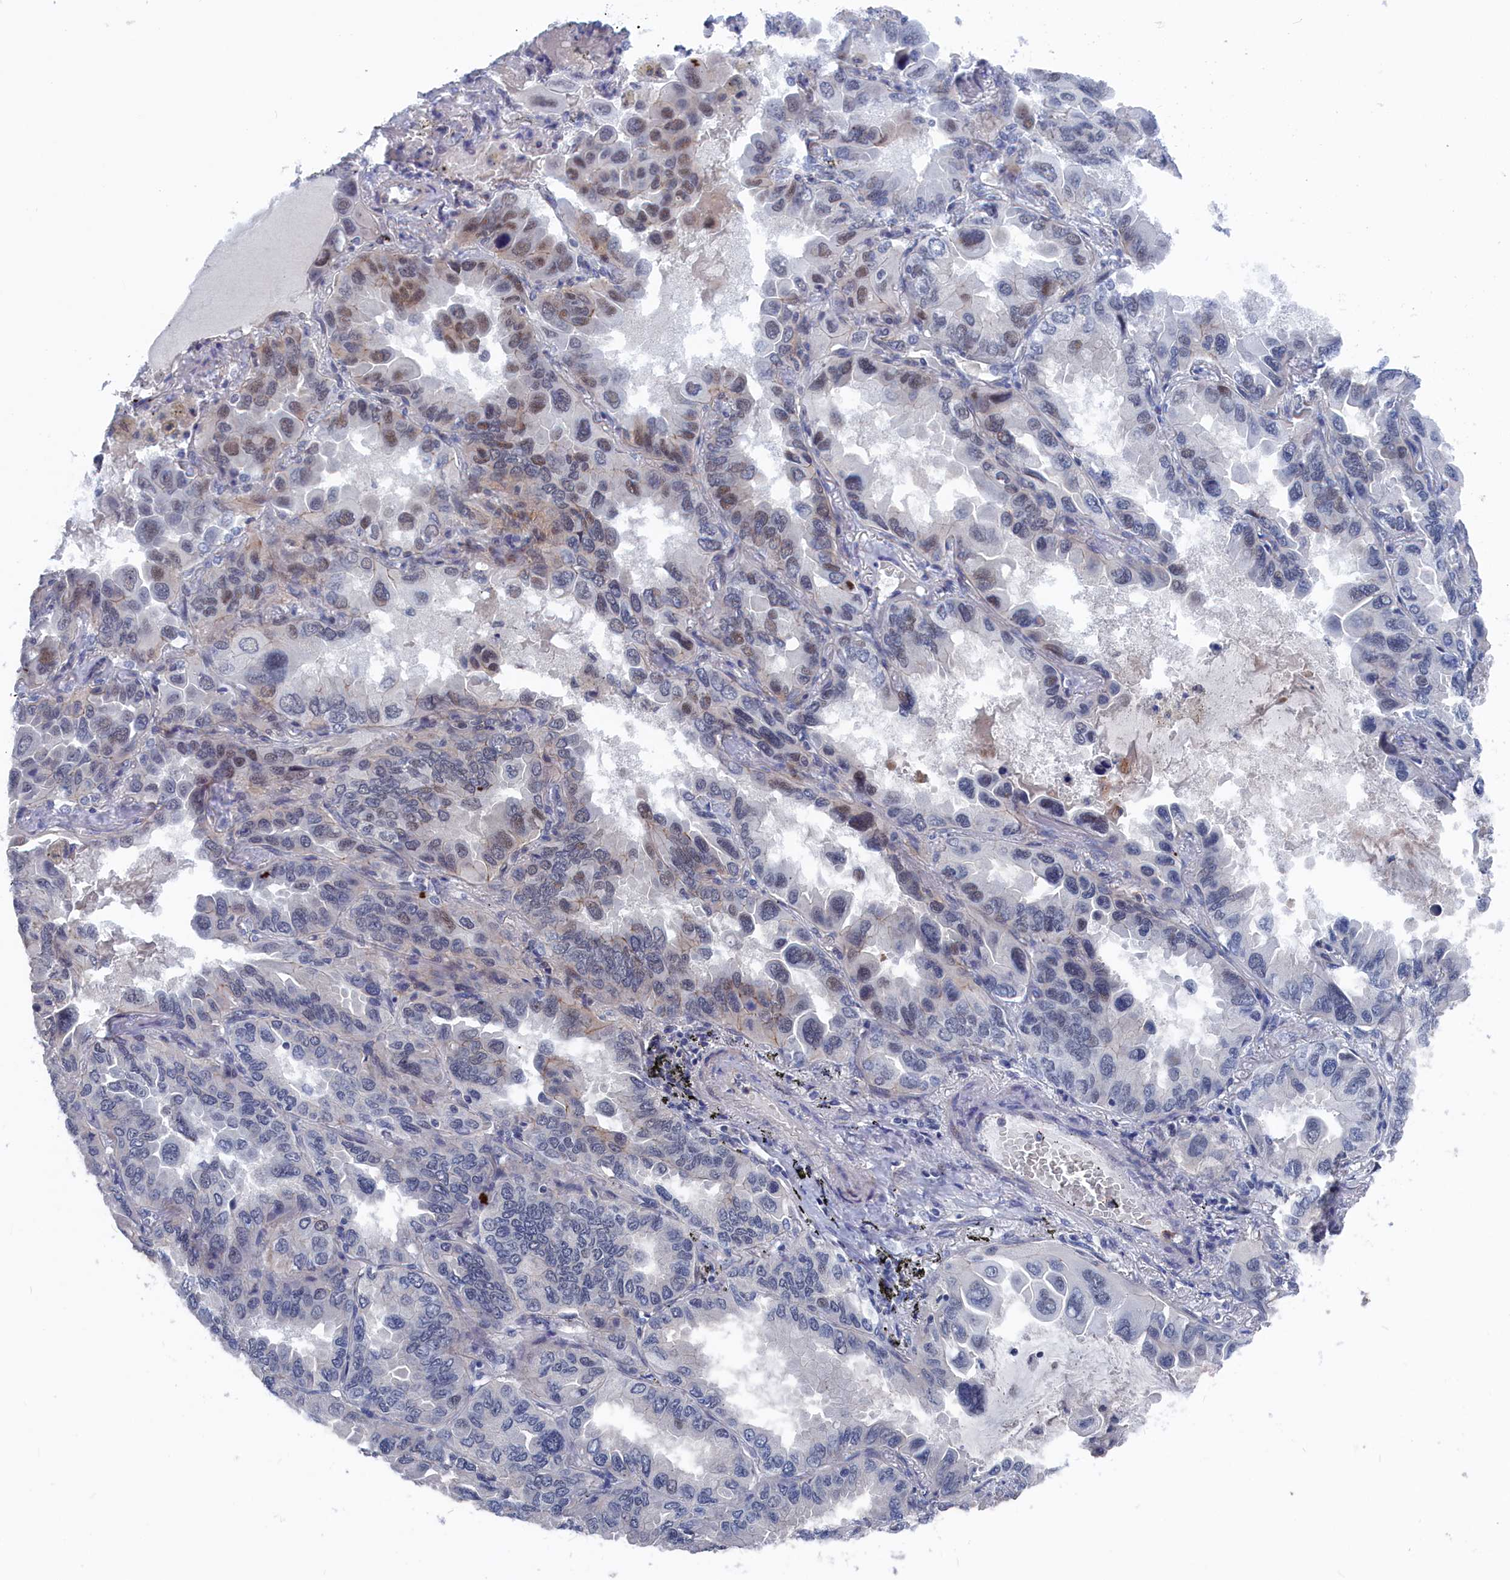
{"staining": {"intensity": "weak", "quantity": "<25%", "location": "nuclear"}, "tissue": "lung cancer", "cell_type": "Tumor cells", "image_type": "cancer", "snomed": [{"axis": "morphology", "description": "Adenocarcinoma, NOS"}, {"axis": "topography", "description": "Lung"}], "caption": "High power microscopy histopathology image of an immunohistochemistry histopathology image of adenocarcinoma (lung), revealing no significant positivity in tumor cells.", "gene": "MARCHF3", "patient": {"sex": "male", "age": 64}}